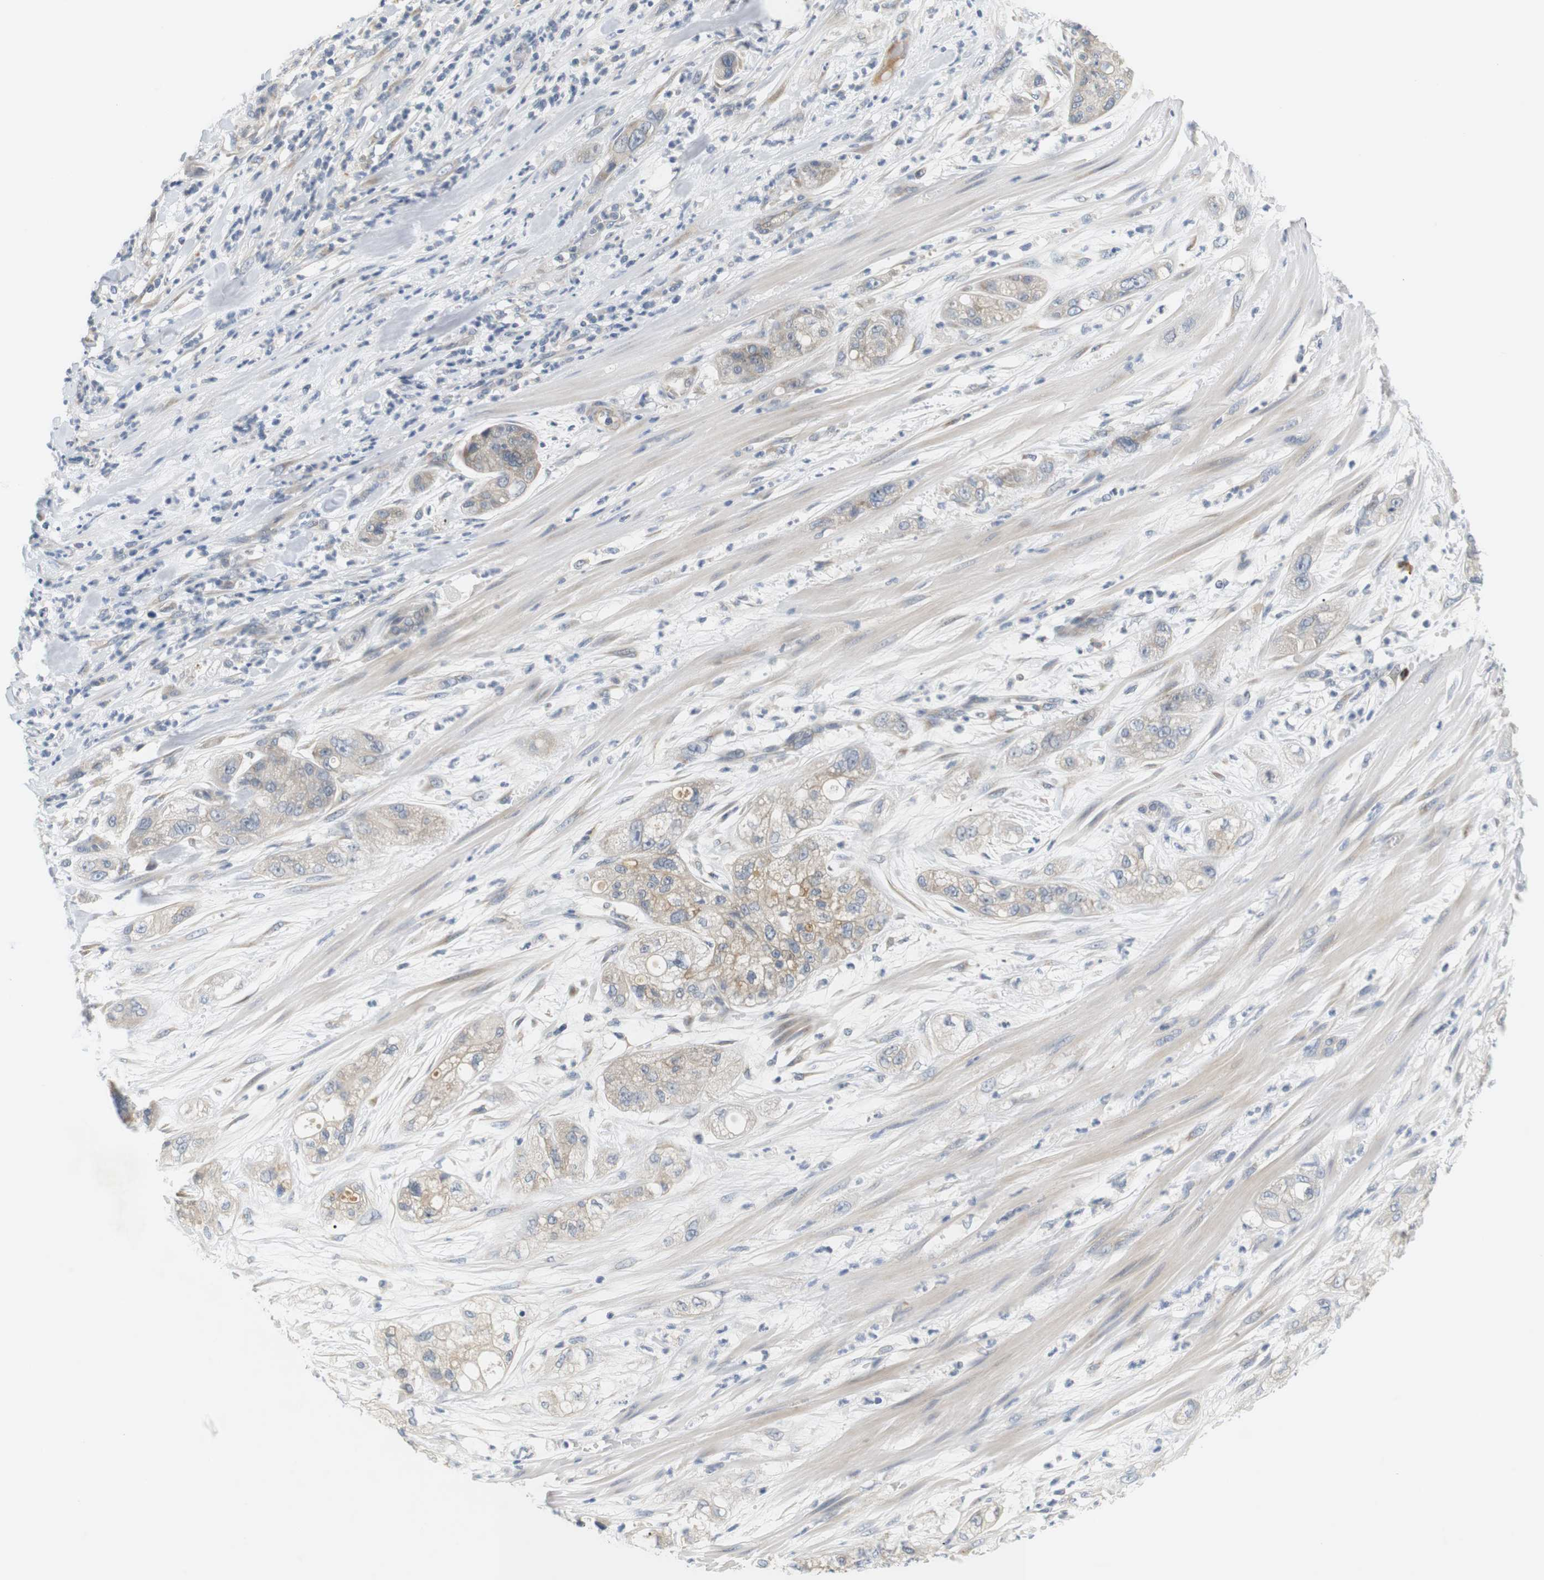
{"staining": {"intensity": "weak", "quantity": "<25%", "location": "cytoplasmic/membranous"}, "tissue": "pancreatic cancer", "cell_type": "Tumor cells", "image_type": "cancer", "snomed": [{"axis": "morphology", "description": "Adenocarcinoma, NOS"}, {"axis": "topography", "description": "Pancreas"}], "caption": "Immunohistochemistry (IHC) histopathology image of pancreatic cancer (adenocarcinoma) stained for a protein (brown), which exhibits no expression in tumor cells.", "gene": "EVA1C", "patient": {"sex": "female", "age": 78}}